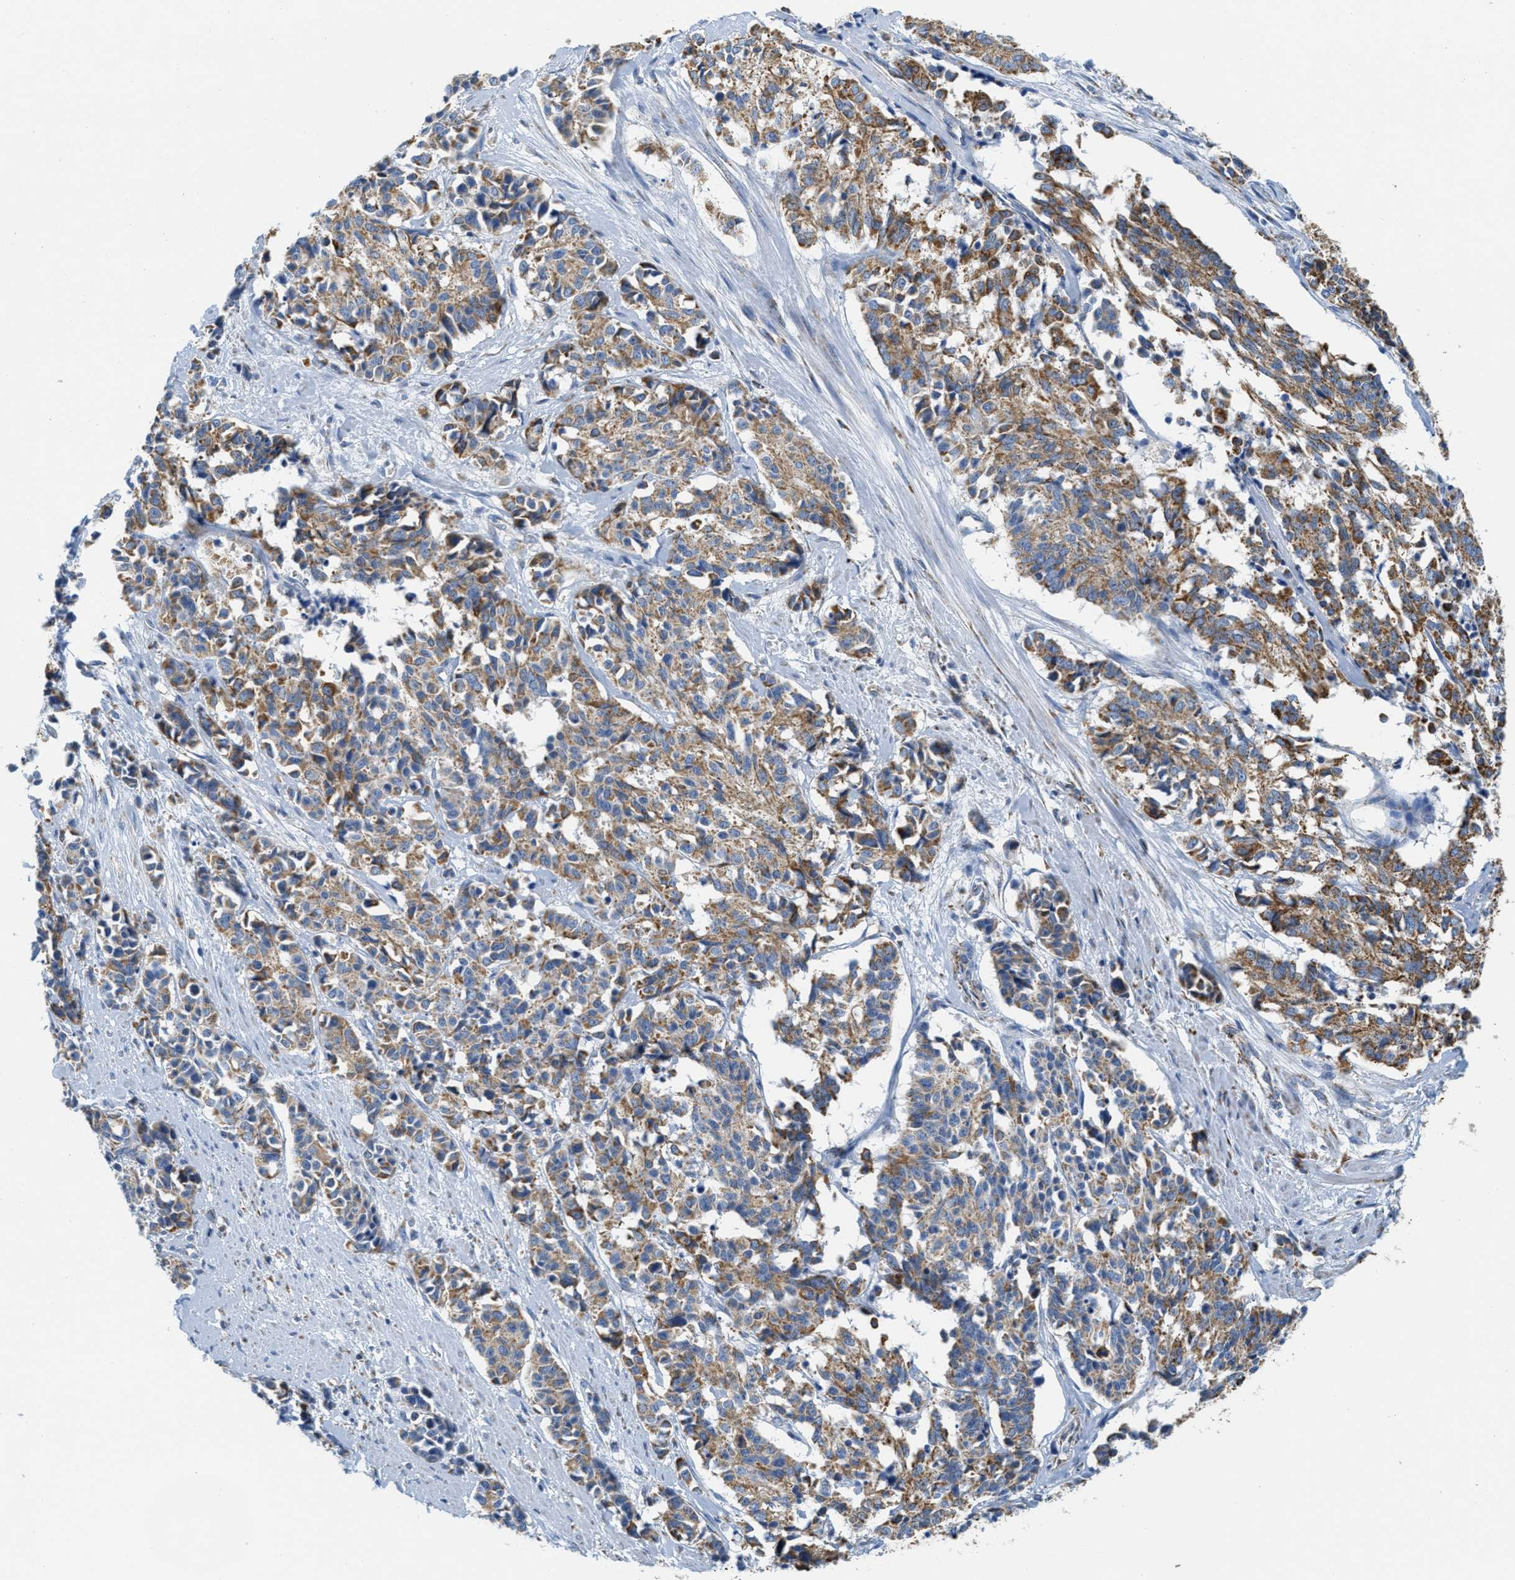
{"staining": {"intensity": "moderate", "quantity": ">75%", "location": "cytoplasmic/membranous"}, "tissue": "cervical cancer", "cell_type": "Tumor cells", "image_type": "cancer", "snomed": [{"axis": "morphology", "description": "Squamous cell carcinoma, NOS"}, {"axis": "topography", "description": "Cervix"}], "caption": "Tumor cells show moderate cytoplasmic/membranous staining in about >75% of cells in squamous cell carcinoma (cervical).", "gene": "KCNJ5", "patient": {"sex": "female", "age": 35}}